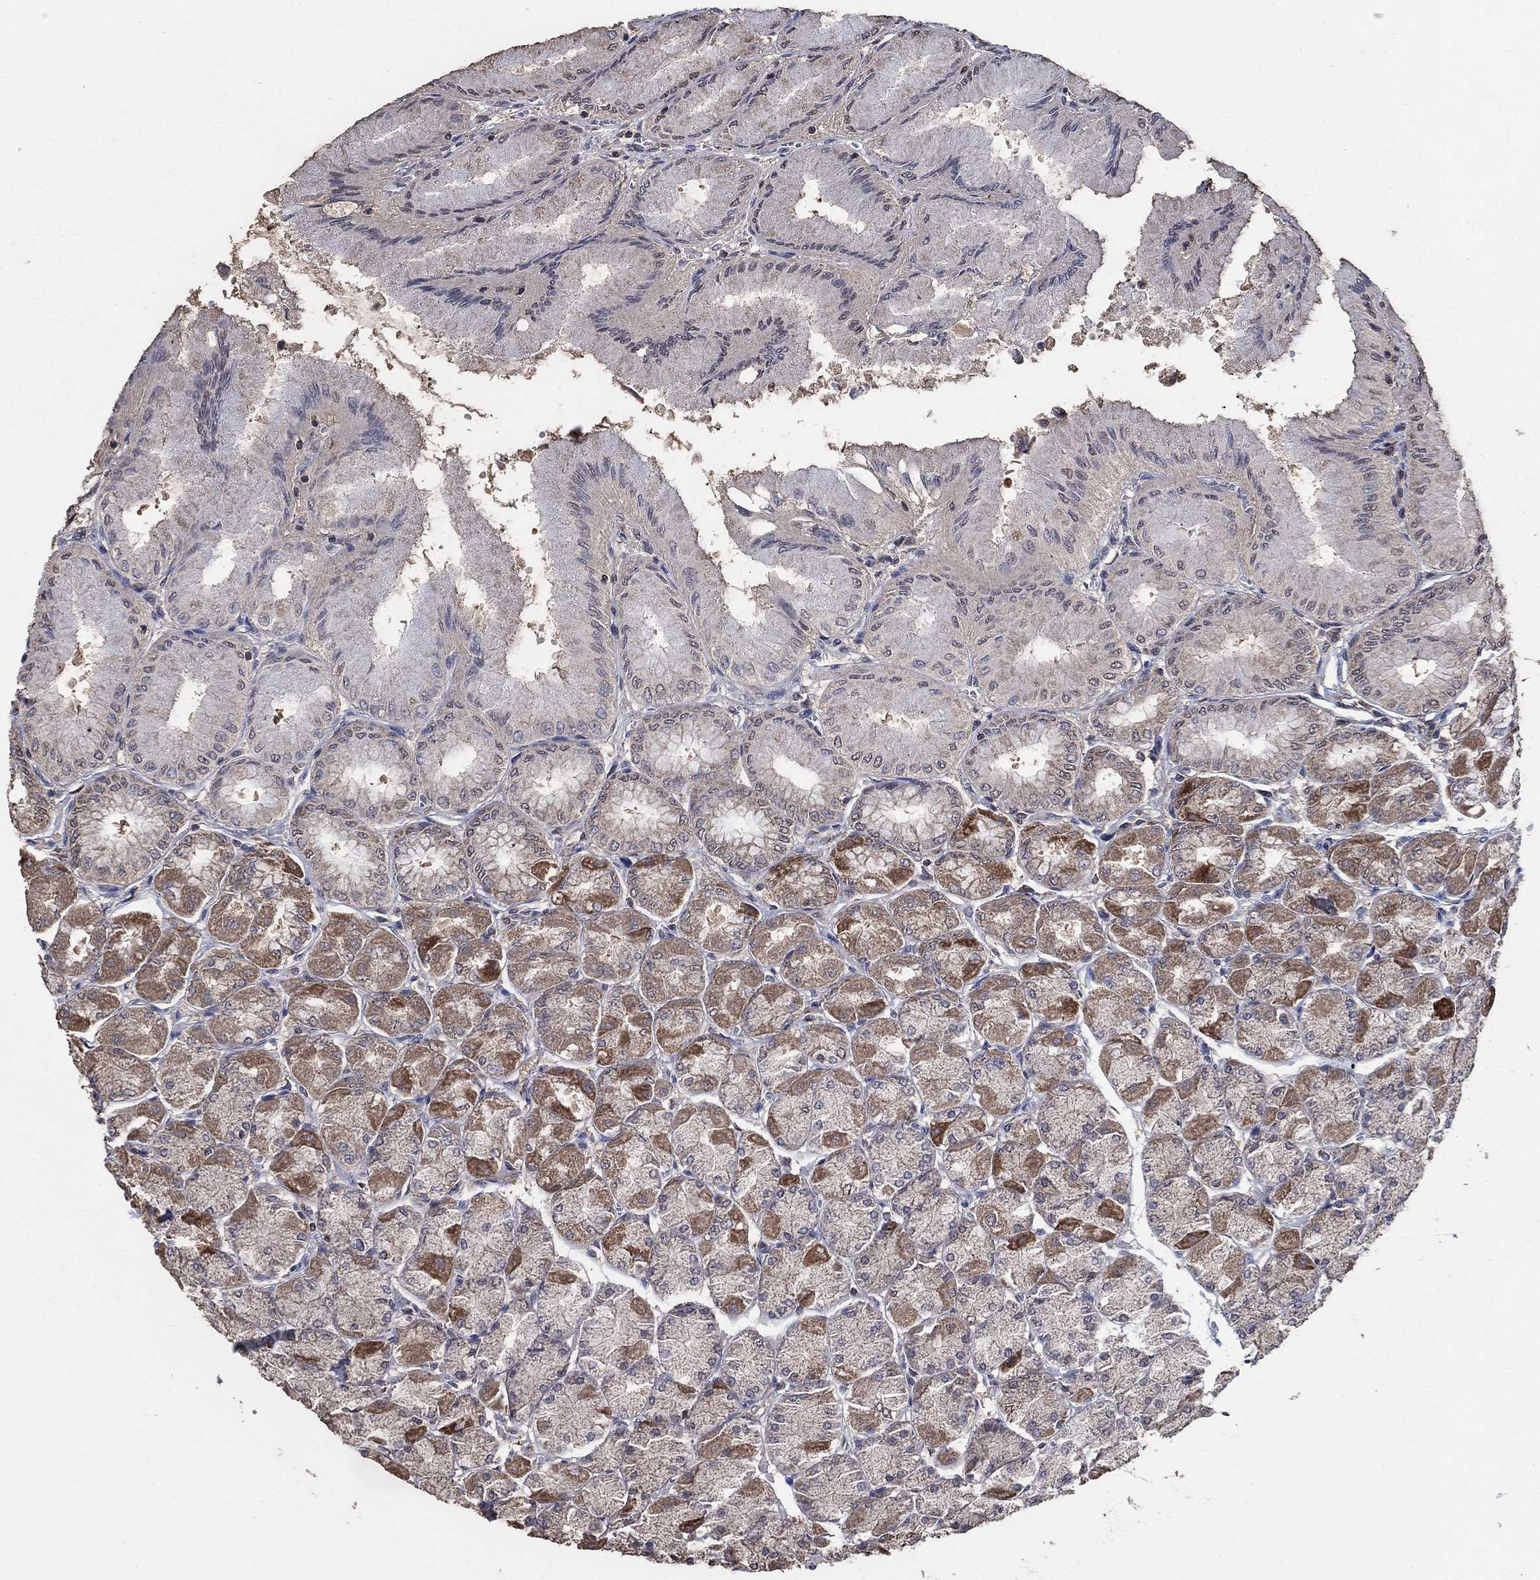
{"staining": {"intensity": "strong", "quantity": "<25%", "location": "cytoplasmic/membranous"}, "tissue": "stomach", "cell_type": "Glandular cells", "image_type": "normal", "snomed": [{"axis": "morphology", "description": "Normal tissue, NOS"}, {"axis": "topography", "description": "Stomach, upper"}], "caption": "The immunohistochemical stain highlights strong cytoplasmic/membranous expression in glandular cells of benign stomach.", "gene": "MRPS24", "patient": {"sex": "male", "age": 60}}